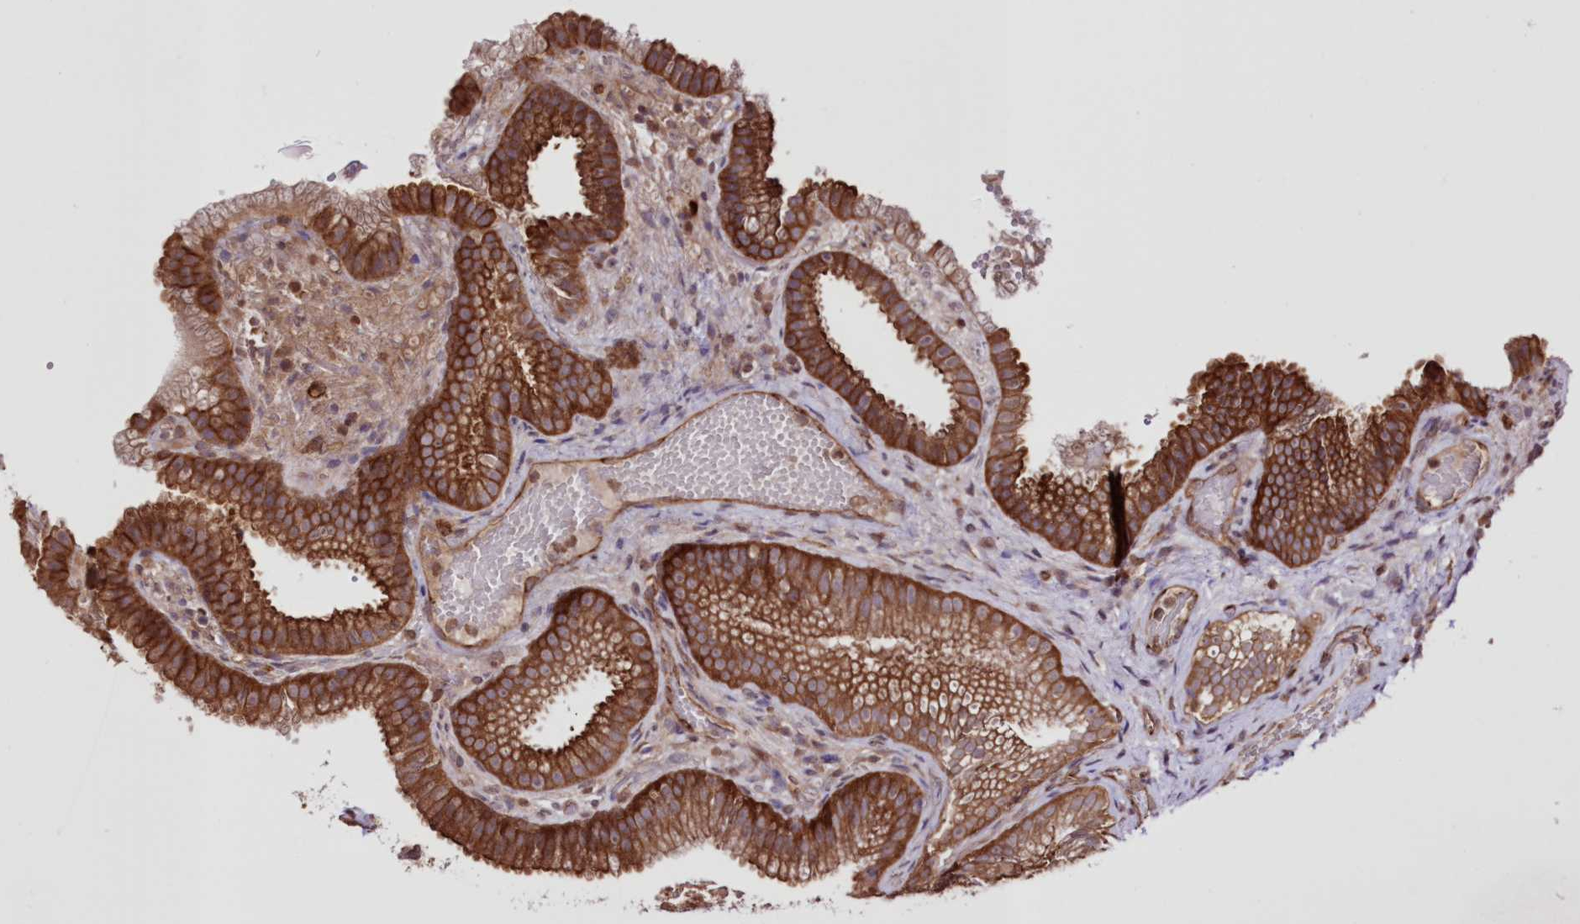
{"staining": {"intensity": "strong", "quantity": ">75%", "location": "cytoplasmic/membranous"}, "tissue": "gallbladder", "cell_type": "Glandular cells", "image_type": "normal", "snomed": [{"axis": "morphology", "description": "Normal tissue, NOS"}, {"axis": "topography", "description": "Gallbladder"}], "caption": "This micrograph shows immunohistochemistry staining of unremarkable gallbladder, with high strong cytoplasmic/membranous expression in about >75% of glandular cells.", "gene": "FCHO2", "patient": {"sex": "female", "age": 30}}